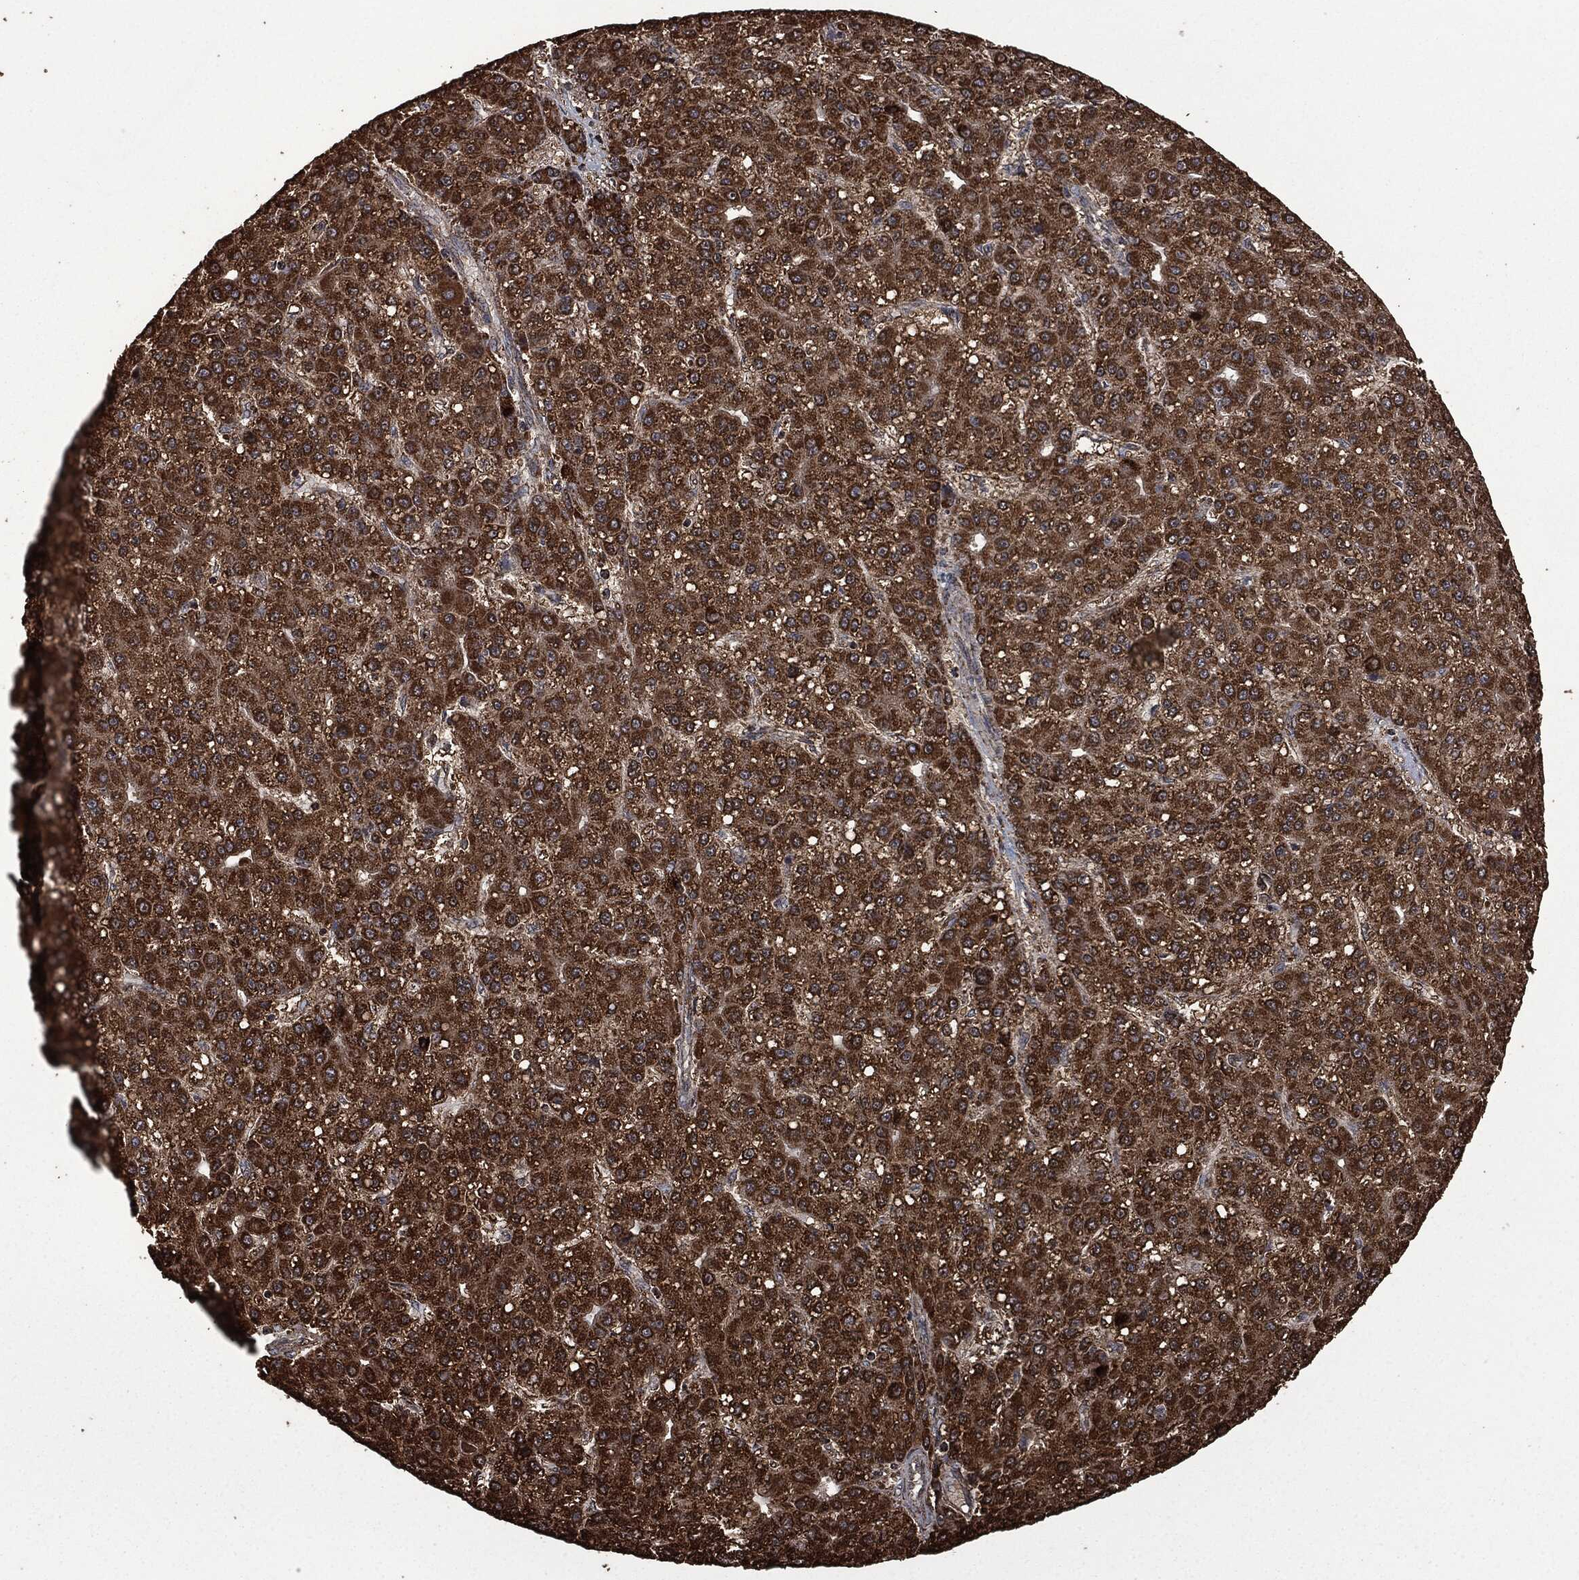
{"staining": {"intensity": "strong", "quantity": ">75%", "location": "cytoplasmic/membranous"}, "tissue": "liver cancer", "cell_type": "Tumor cells", "image_type": "cancer", "snomed": [{"axis": "morphology", "description": "Carcinoma, Hepatocellular, NOS"}, {"axis": "topography", "description": "Liver"}], "caption": "Immunohistochemical staining of liver cancer (hepatocellular carcinoma) exhibits high levels of strong cytoplasmic/membranous positivity in approximately >75% of tumor cells. (DAB = brown stain, brightfield microscopy at high magnification).", "gene": "LIG3", "patient": {"sex": "male", "age": 67}}